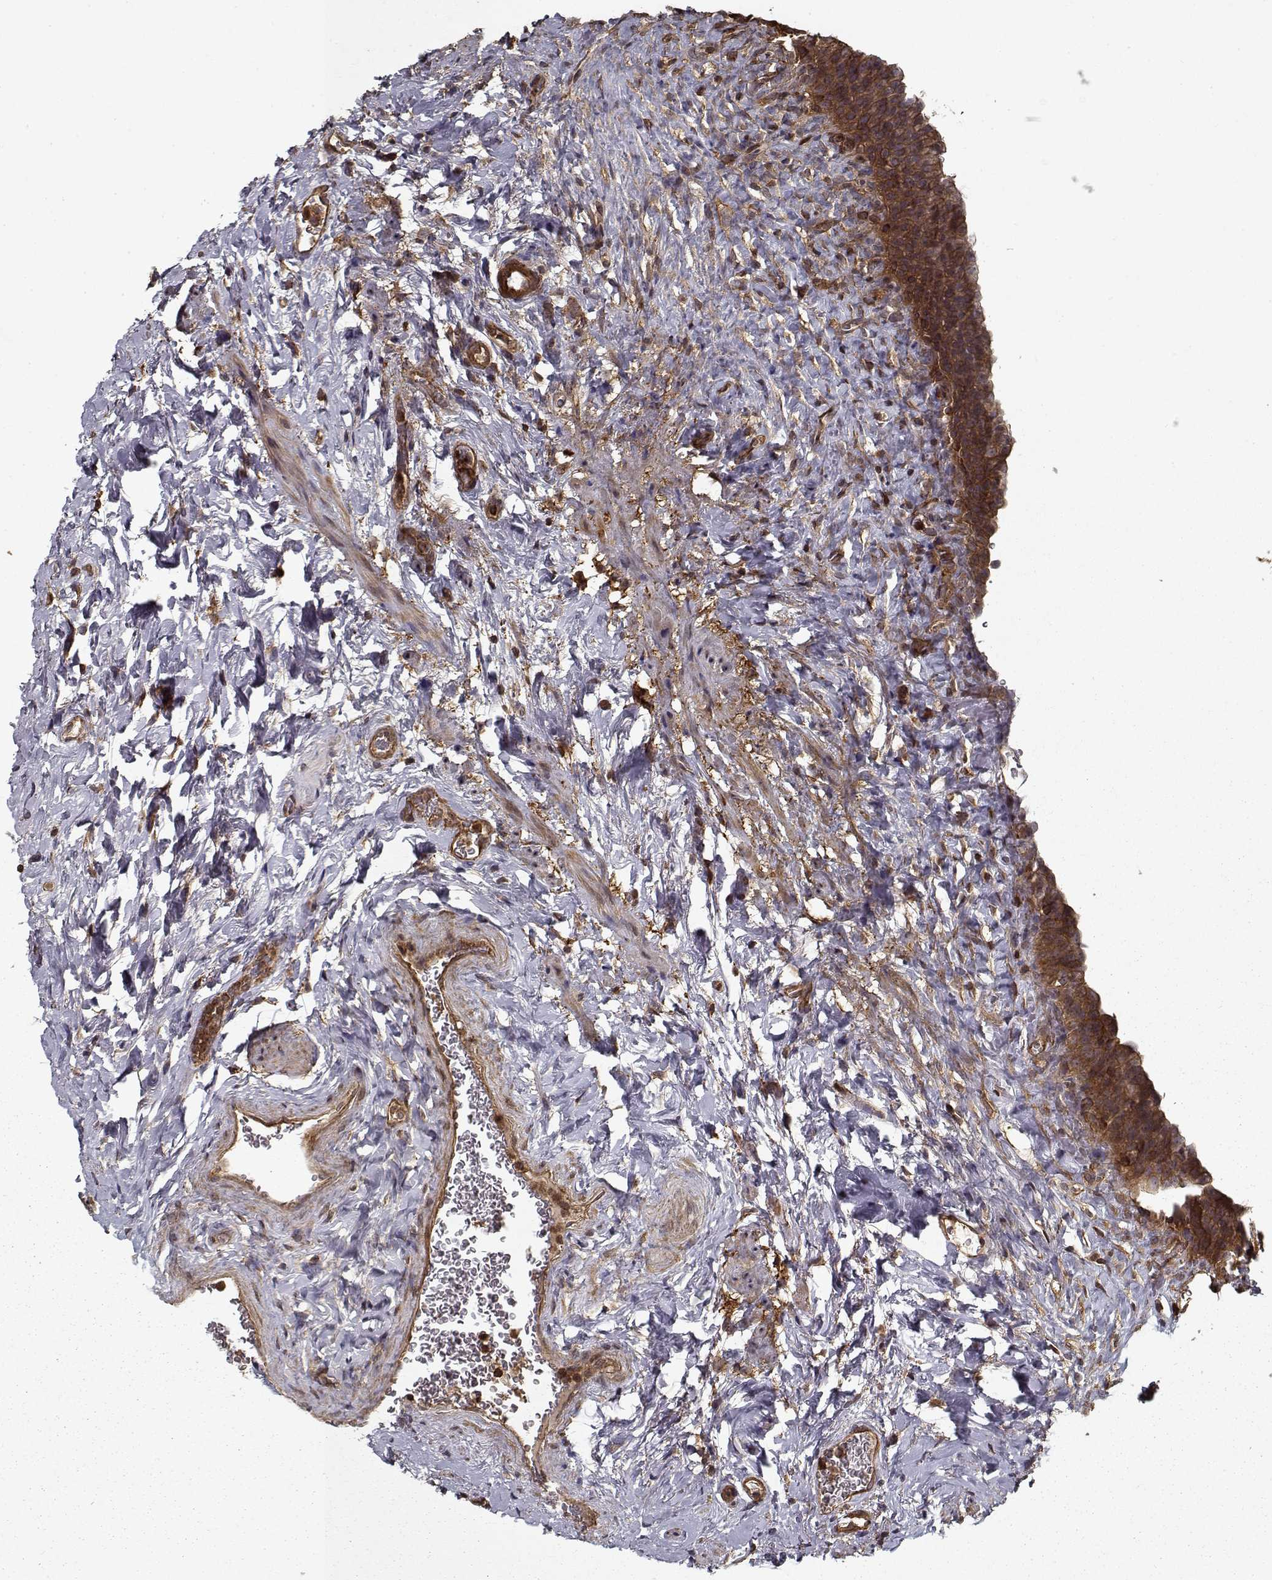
{"staining": {"intensity": "strong", "quantity": ">75%", "location": "cytoplasmic/membranous"}, "tissue": "urinary bladder", "cell_type": "Urothelial cells", "image_type": "normal", "snomed": [{"axis": "morphology", "description": "Normal tissue, NOS"}, {"axis": "topography", "description": "Urinary bladder"}], "caption": "This is a histology image of immunohistochemistry staining of benign urinary bladder, which shows strong expression in the cytoplasmic/membranous of urothelial cells.", "gene": "PPP1R12A", "patient": {"sex": "male", "age": 76}}